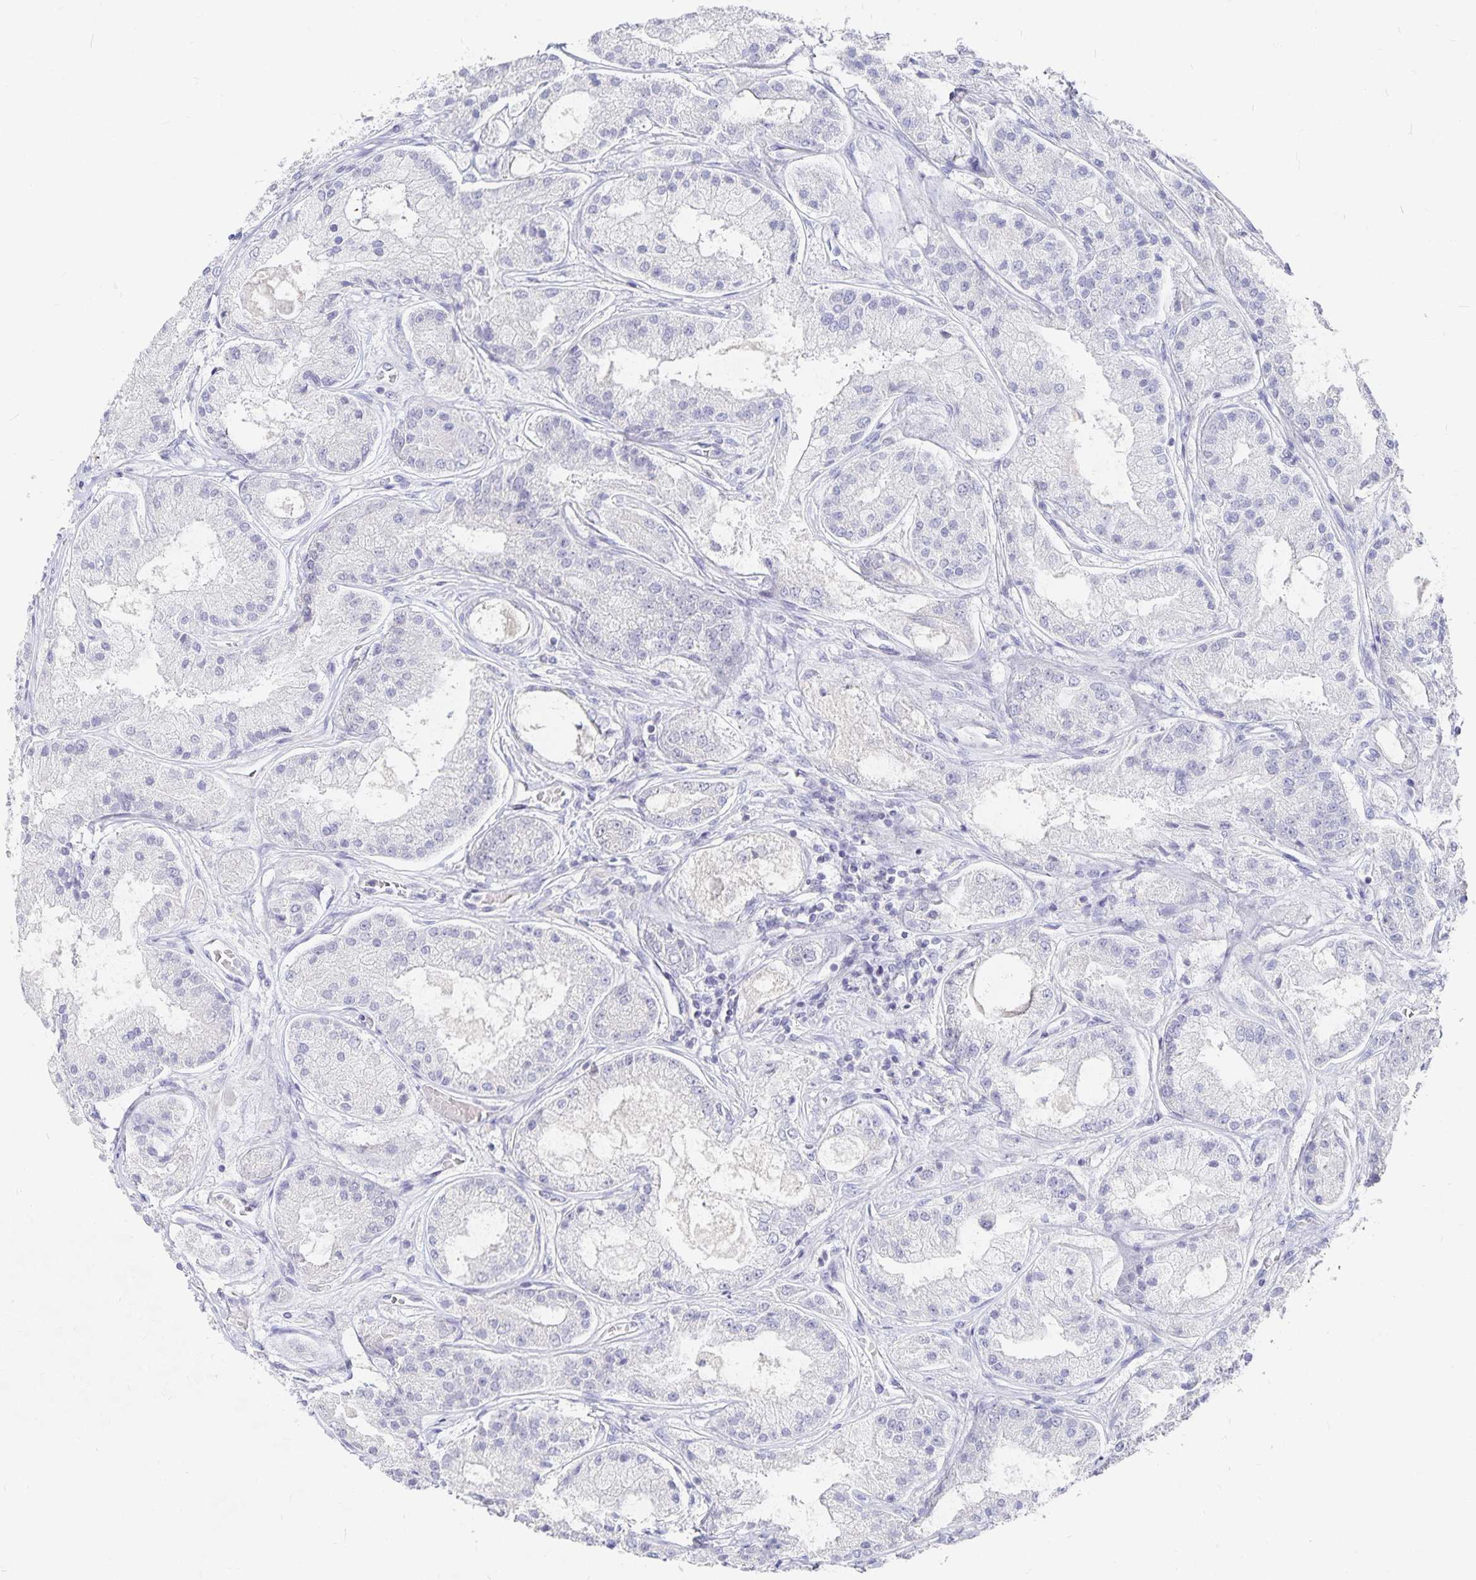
{"staining": {"intensity": "negative", "quantity": "none", "location": "none"}, "tissue": "prostate cancer", "cell_type": "Tumor cells", "image_type": "cancer", "snomed": [{"axis": "morphology", "description": "Adenocarcinoma, High grade"}, {"axis": "topography", "description": "Prostate"}], "caption": "Histopathology image shows no significant protein expression in tumor cells of prostate cancer.", "gene": "DNAH9", "patient": {"sex": "male", "age": 67}}